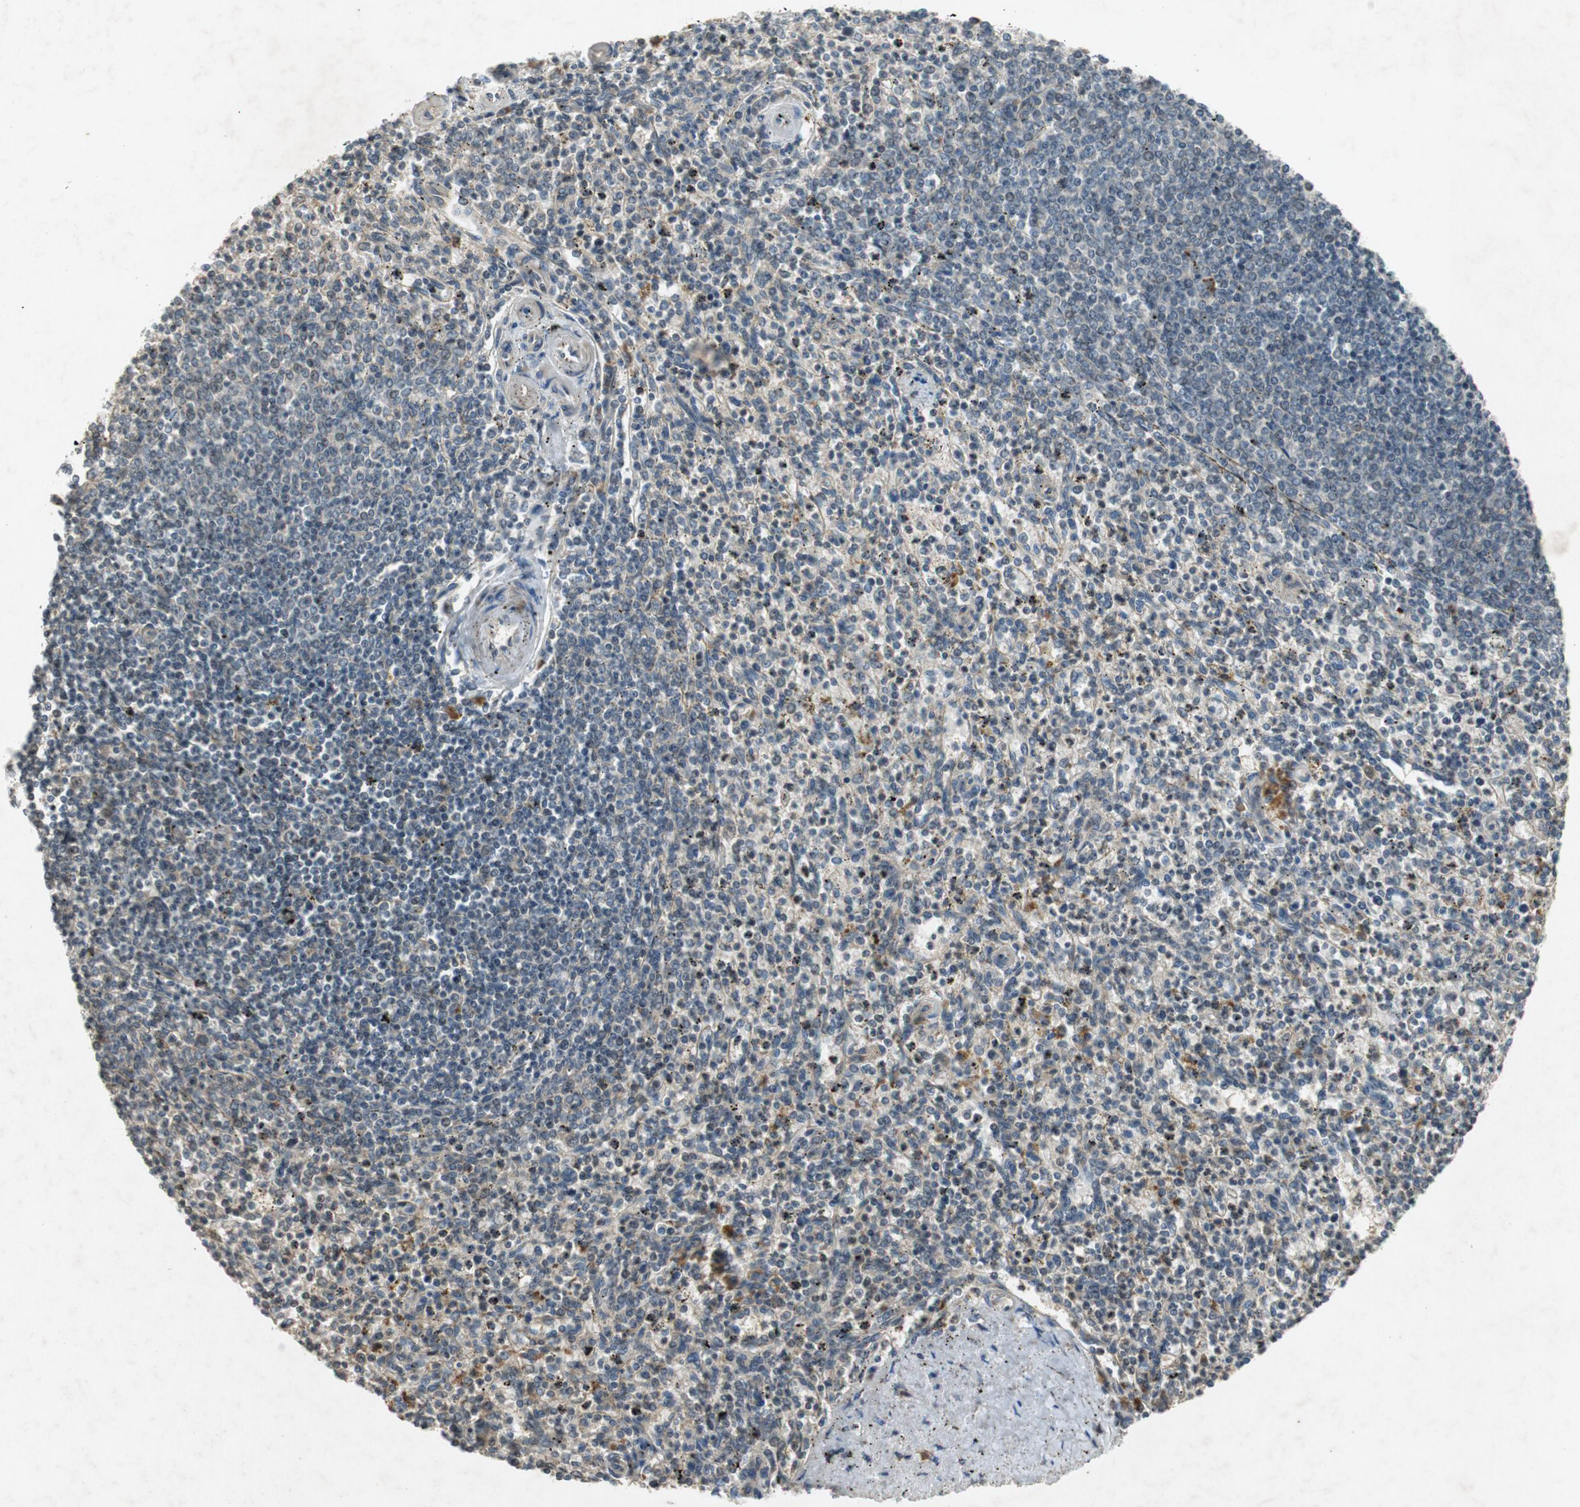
{"staining": {"intensity": "moderate", "quantity": ">75%", "location": "cytoplasmic/membranous"}, "tissue": "spleen", "cell_type": "Cells in red pulp", "image_type": "normal", "snomed": [{"axis": "morphology", "description": "Normal tissue, NOS"}, {"axis": "topography", "description": "Spleen"}], "caption": "Spleen stained with IHC displays moderate cytoplasmic/membranous expression in about >75% of cells in red pulp. (IHC, brightfield microscopy, high magnification).", "gene": "ATP2C1", "patient": {"sex": "male", "age": 72}}